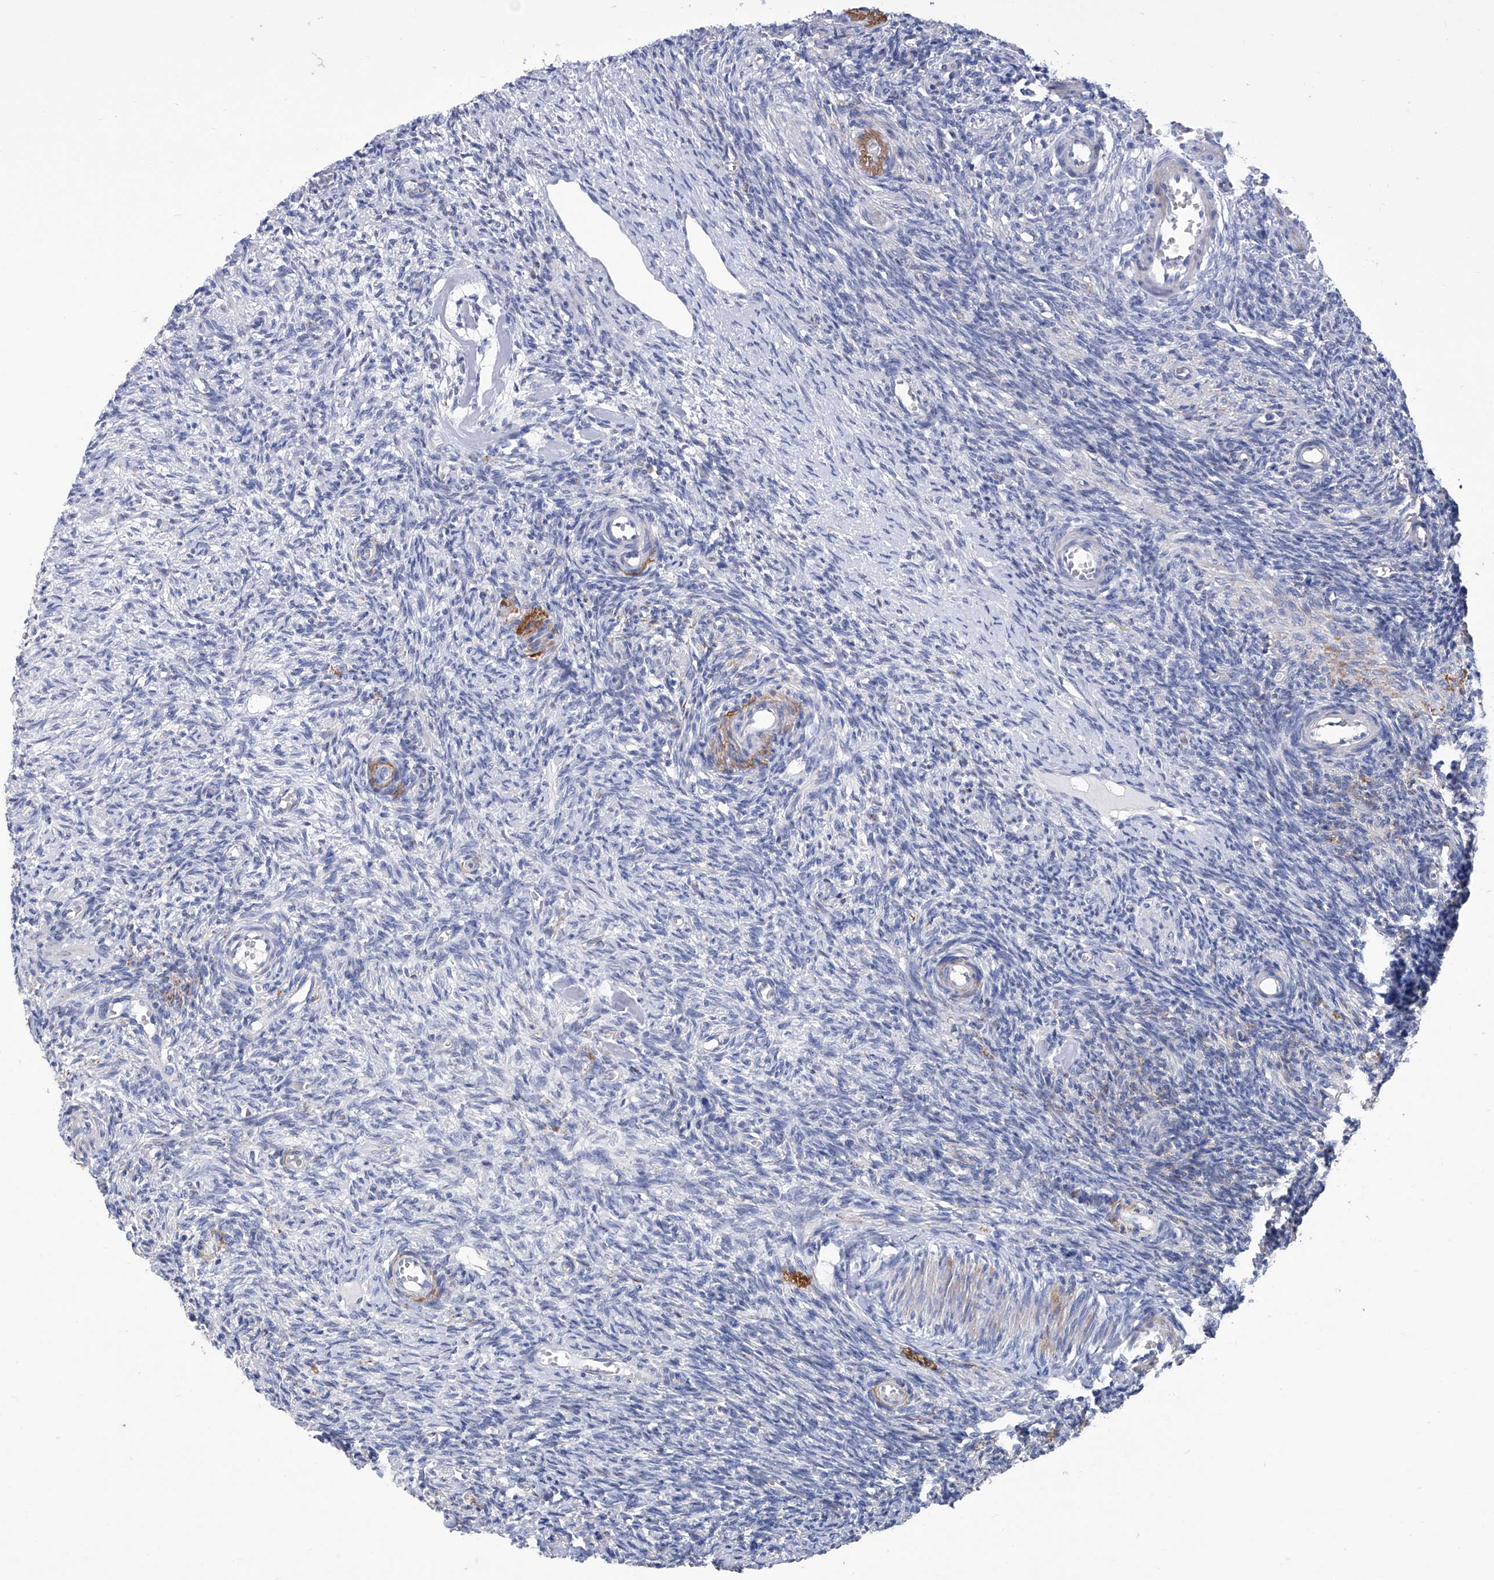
{"staining": {"intensity": "strong", "quantity": ">75%", "location": "cytoplasmic/membranous"}, "tissue": "ovary", "cell_type": "Follicle cells", "image_type": "normal", "snomed": [{"axis": "morphology", "description": "Normal tissue, NOS"}, {"axis": "topography", "description": "Ovary"}], "caption": "Protein staining by immunohistochemistry (IHC) exhibits strong cytoplasmic/membranous positivity in approximately >75% of follicle cells in unremarkable ovary. Using DAB (3,3'-diaminobenzidine) (brown) and hematoxylin (blue) stains, captured at high magnification using brightfield microscopy.", "gene": "SMS", "patient": {"sex": "female", "age": 27}}